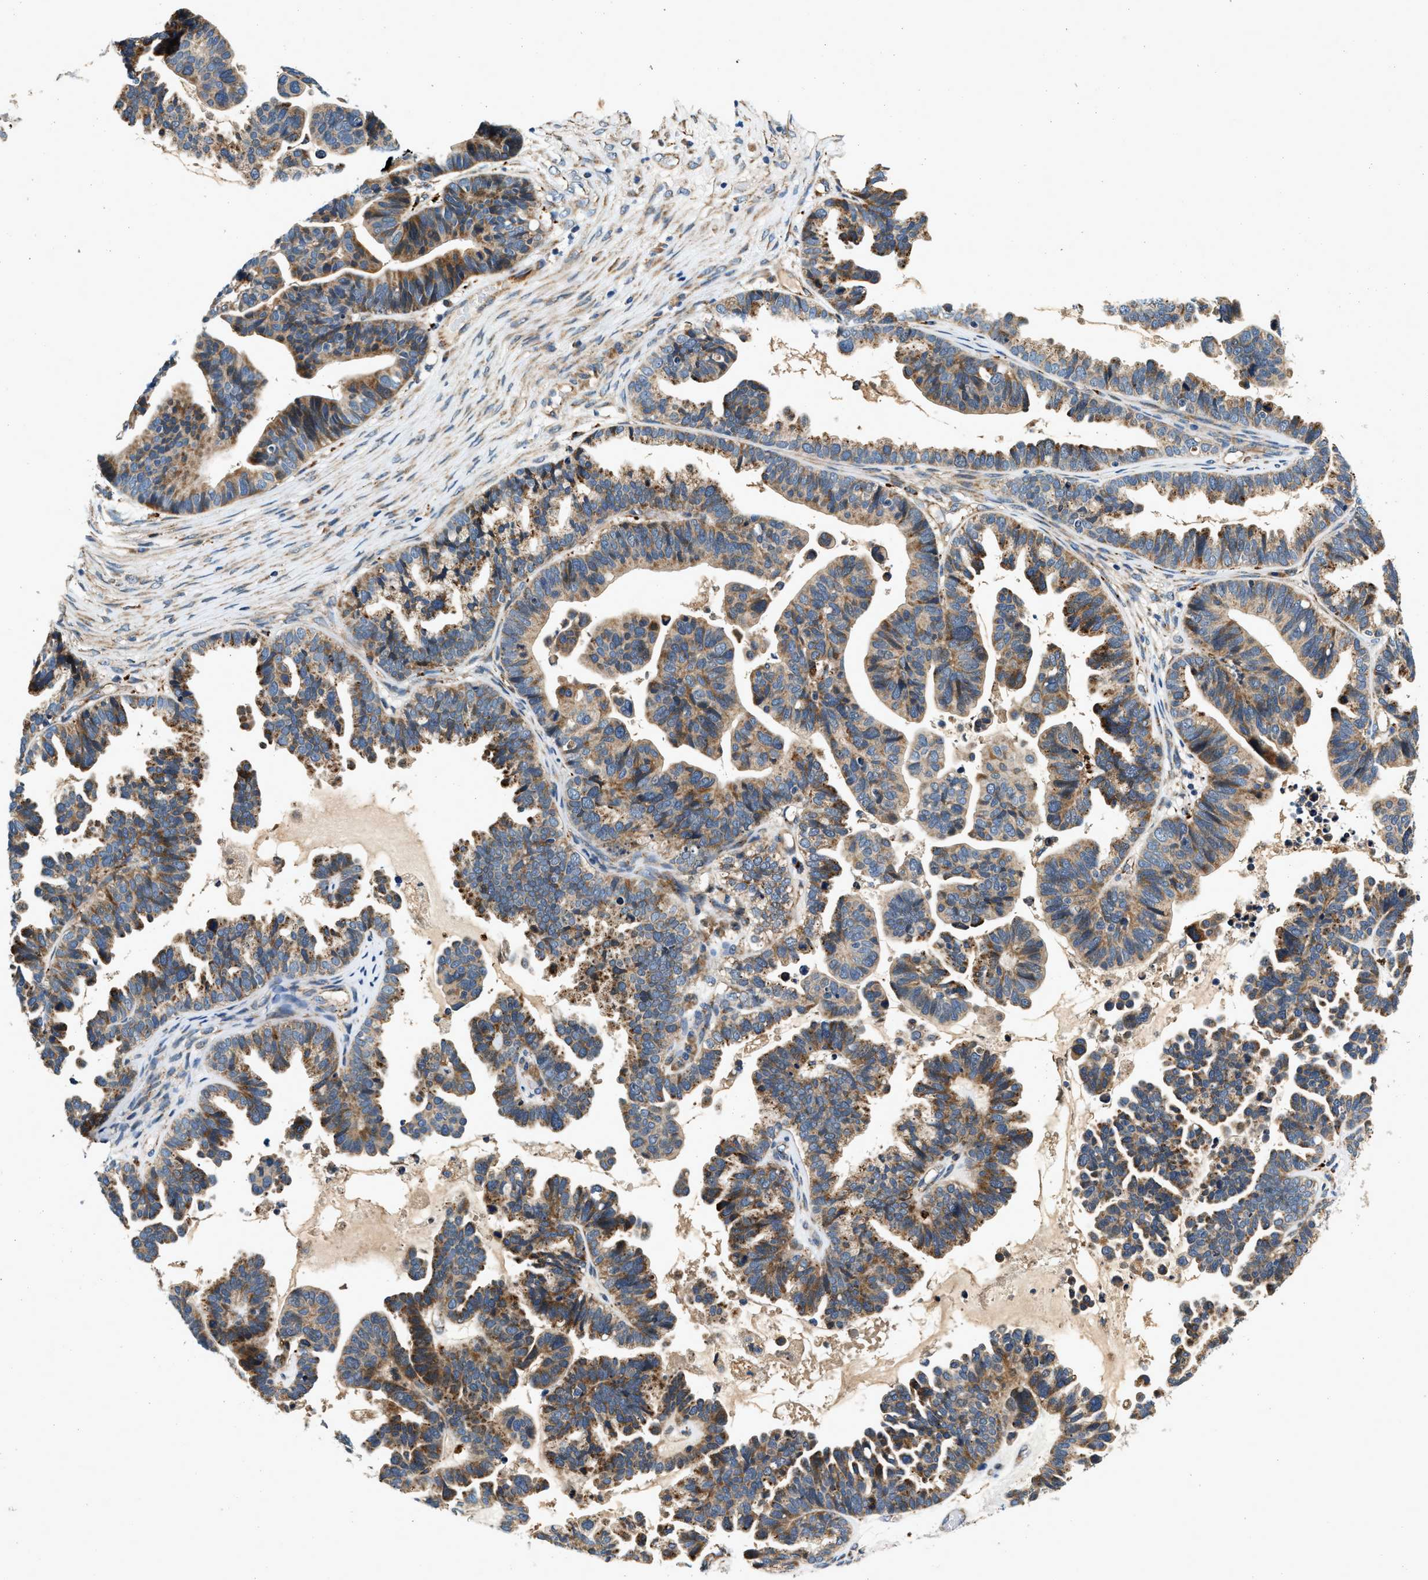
{"staining": {"intensity": "moderate", "quantity": ">75%", "location": "cytoplasmic/membranous"}, "tissue": "ovarian cancer", "cell_type": "Tumor cells", "image_type": "cancer", "snomed": [{"axis": "morphology", "description": "Cystadenocarcinoma, serous, NOS"}, {"axis": "topography", "description": "Ovary"}], "caption": "Ovarian cancer (serous cystadenocarcinoma) stained with DAB (3,3'-diaminobenzidine) immunohistochemistry (IHC) exhibits medium levels of moderate cytoplasmic/membranous positivity in about >75% of tumor cells. The staining was performed using DAB, with brown indicating positive protein expression. Nuclei are stained blue with hematoxylin.", "gene": "DUSP10", "patient": {"sex": "female", "age": 56}}